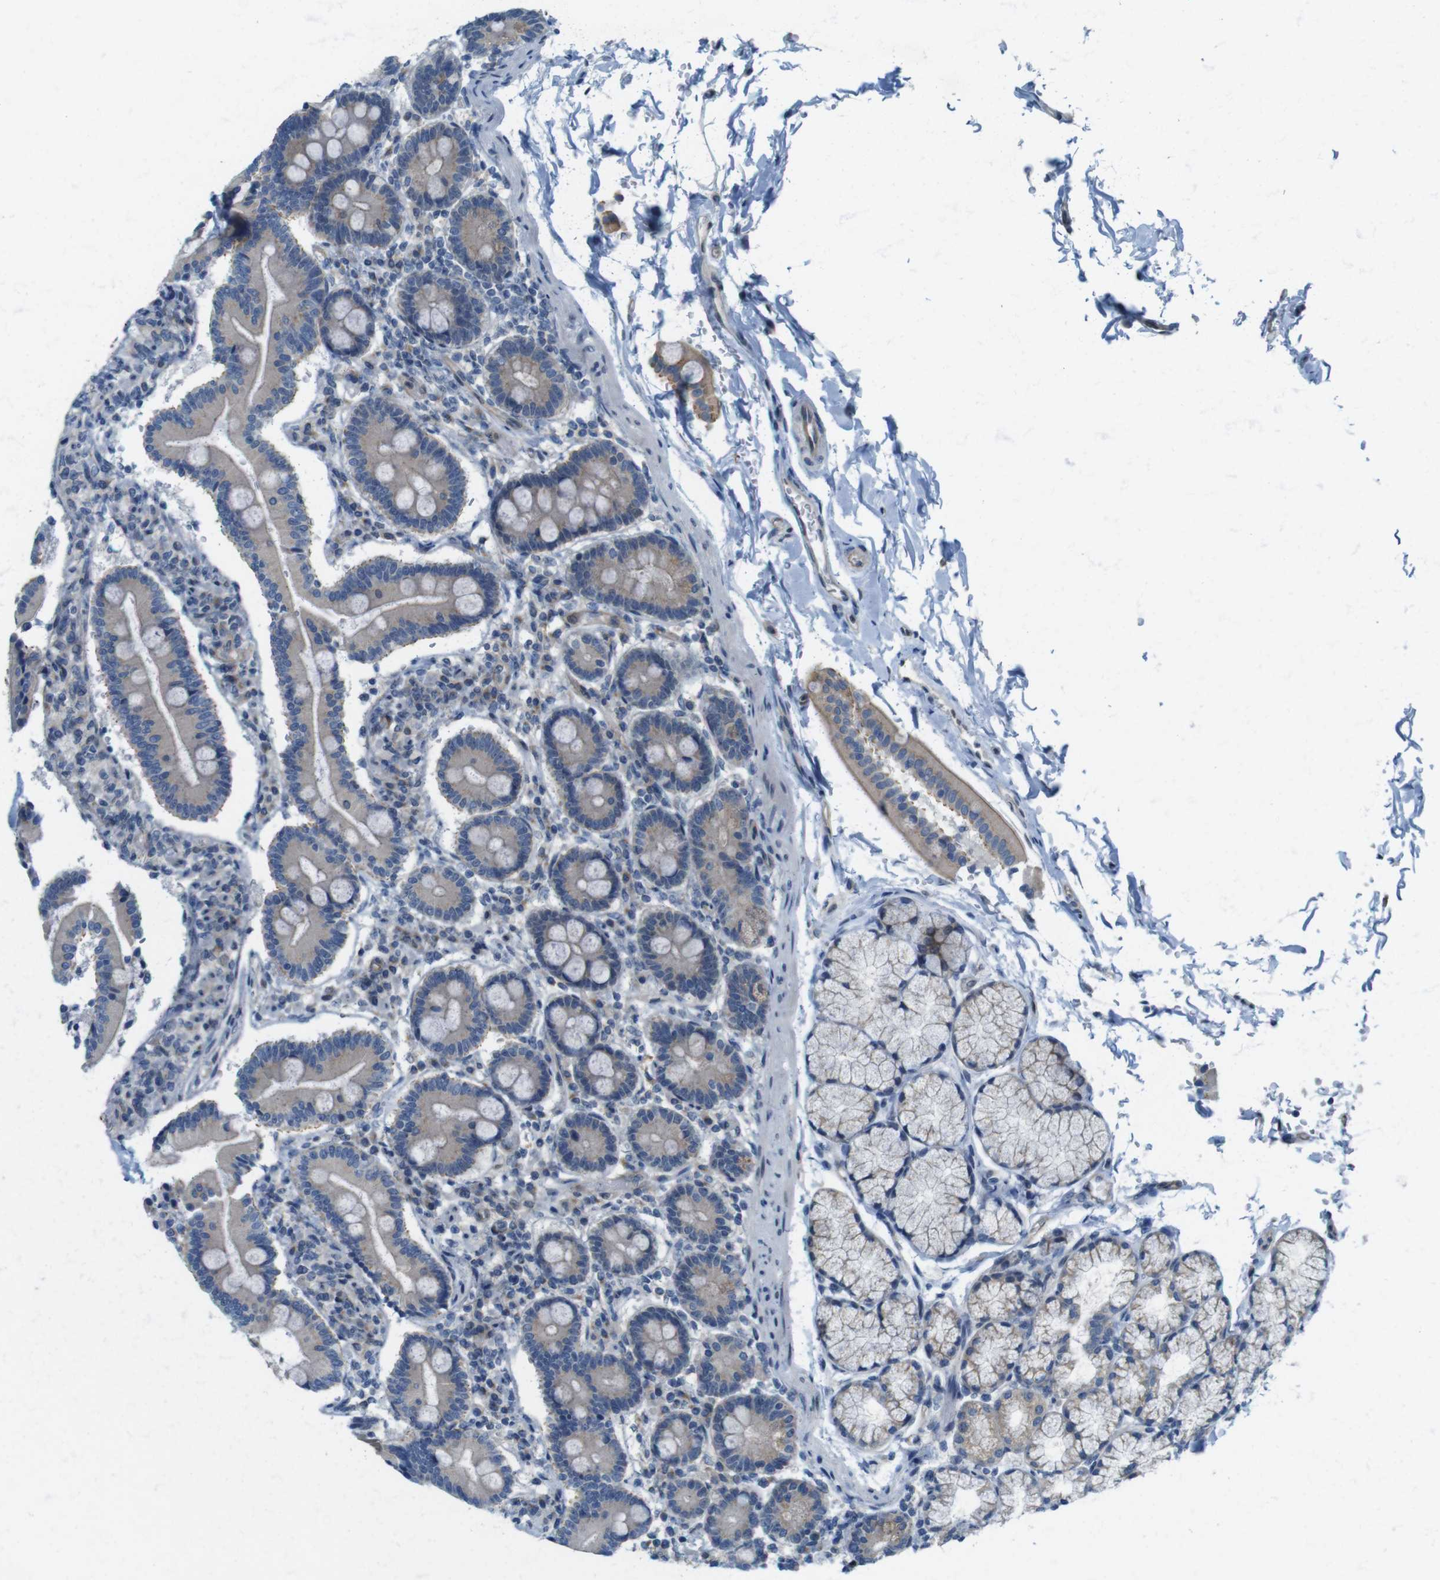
{"staining": {"intensity": "weak", "quantity": ">75%", "location": "cytoplasmic/membranous"}, "tissue": "duodenum", "cell_type": "Glandular cells", "image_type": "normal", "snomed": [{"axis": "morphology", "description": "Normal tissue, NOS"}, {"axis": "topography", "description": "Duodenum"}], "caption": "Glandular cells exhibit weak cytoplasmic/membranous positivity in approximately >75% of cells in unremarkable duodenum. The staining was performed using DAB (3,3'-diaminobenzidine) to visualize the protein expression in brown, while the nuclei were stained in blue with hematoxylin (Magnification: 20x).", "gene": "SKI", "patient": {"sex": "male", "age": 54}}